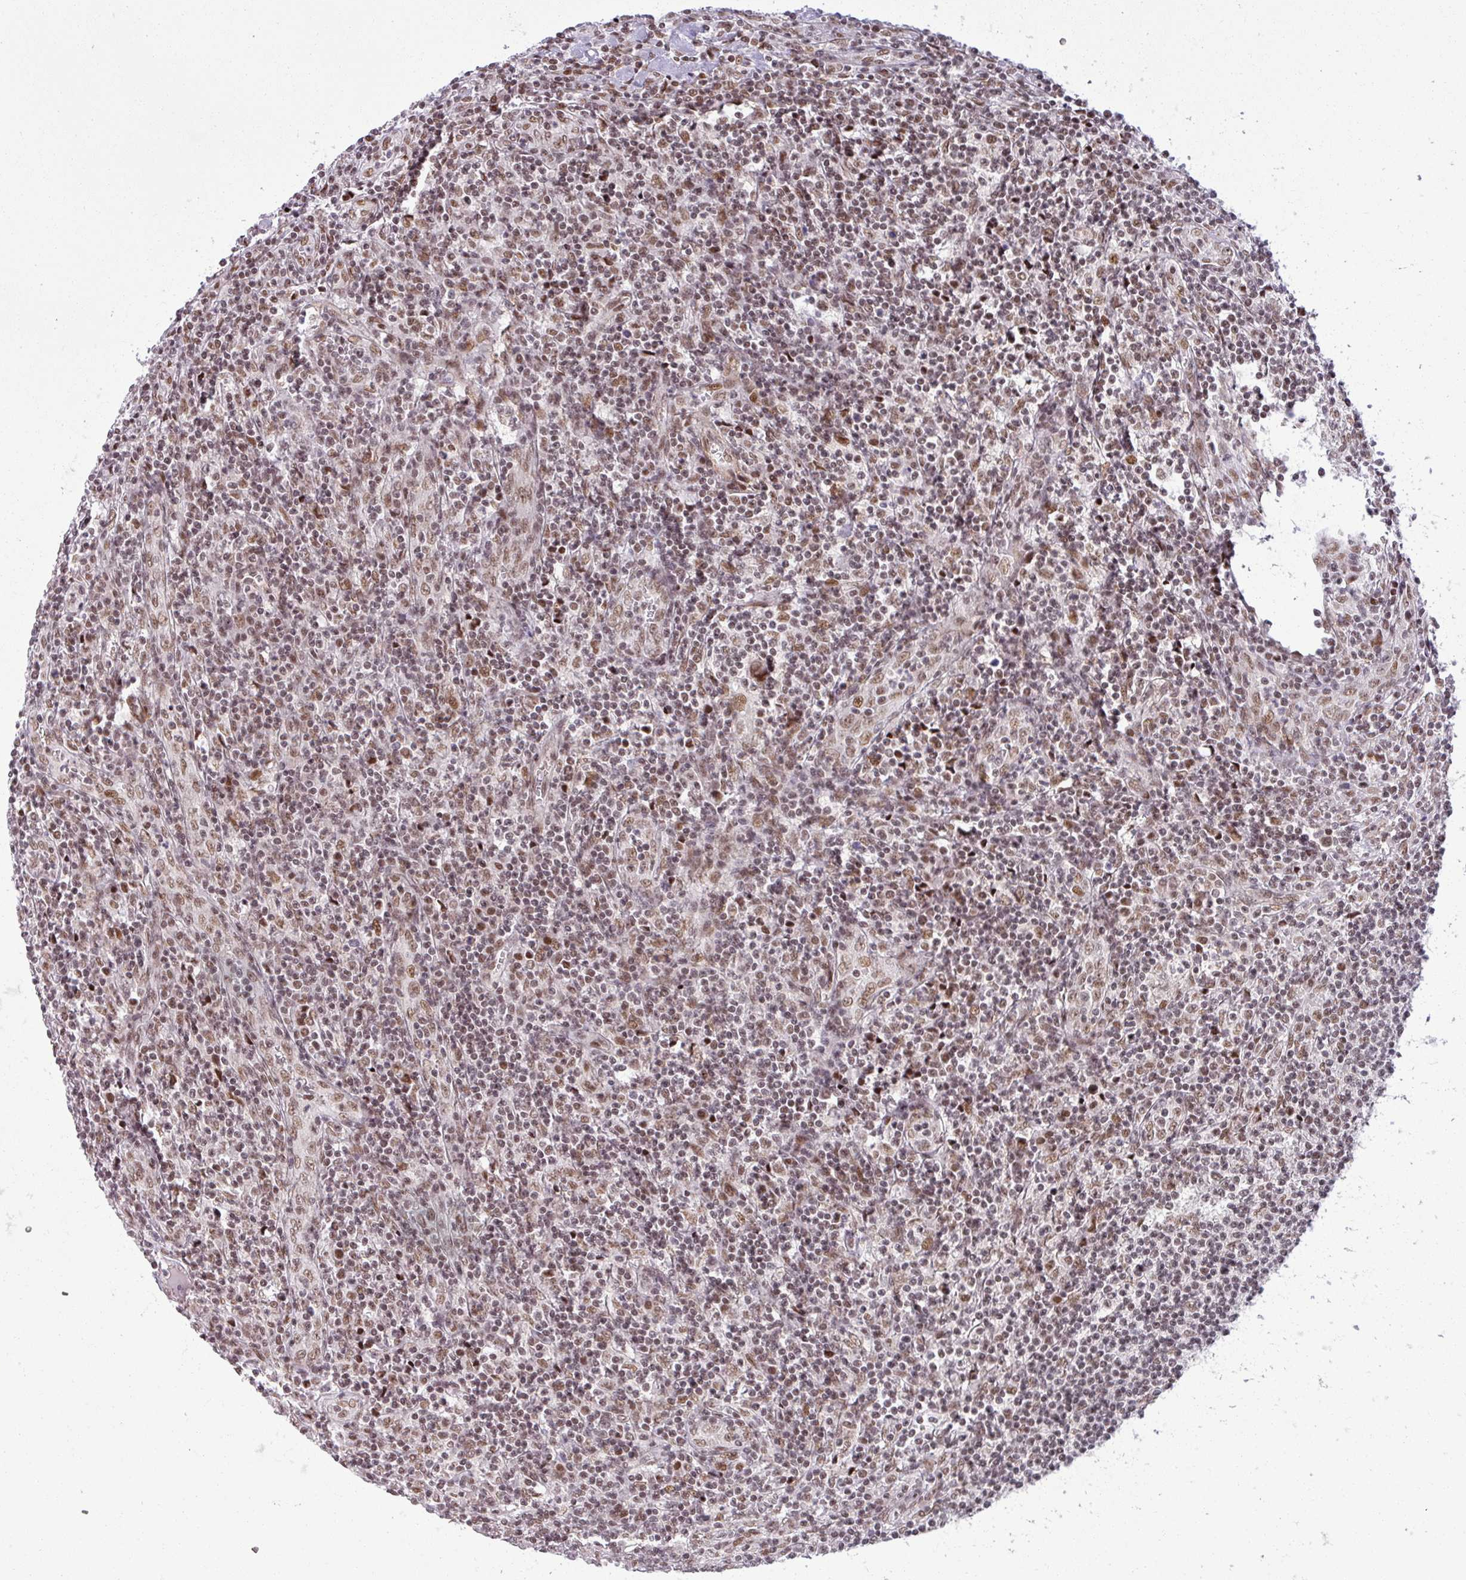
{"staining": {"intensity": "moderate", "quantity": ">75%", "location": "nuclear"}, "tissue": "lymphoma", "cell_type": "Tumor cells", "image_type": "cancer", "snomed": [{"axis": "morphology", "description": "Hodgkin's disease, NOS"}, {"axis": "topography", "description": "Lymph node"}], "caption": "Moderate nuclear positivity for a protein is appreciated in approximately >75% of tumor cells of Hodgkin's disease using immunohistochemistry.", "gene": "PTPN20", "patient": {"sex": "male", "age": 83}}